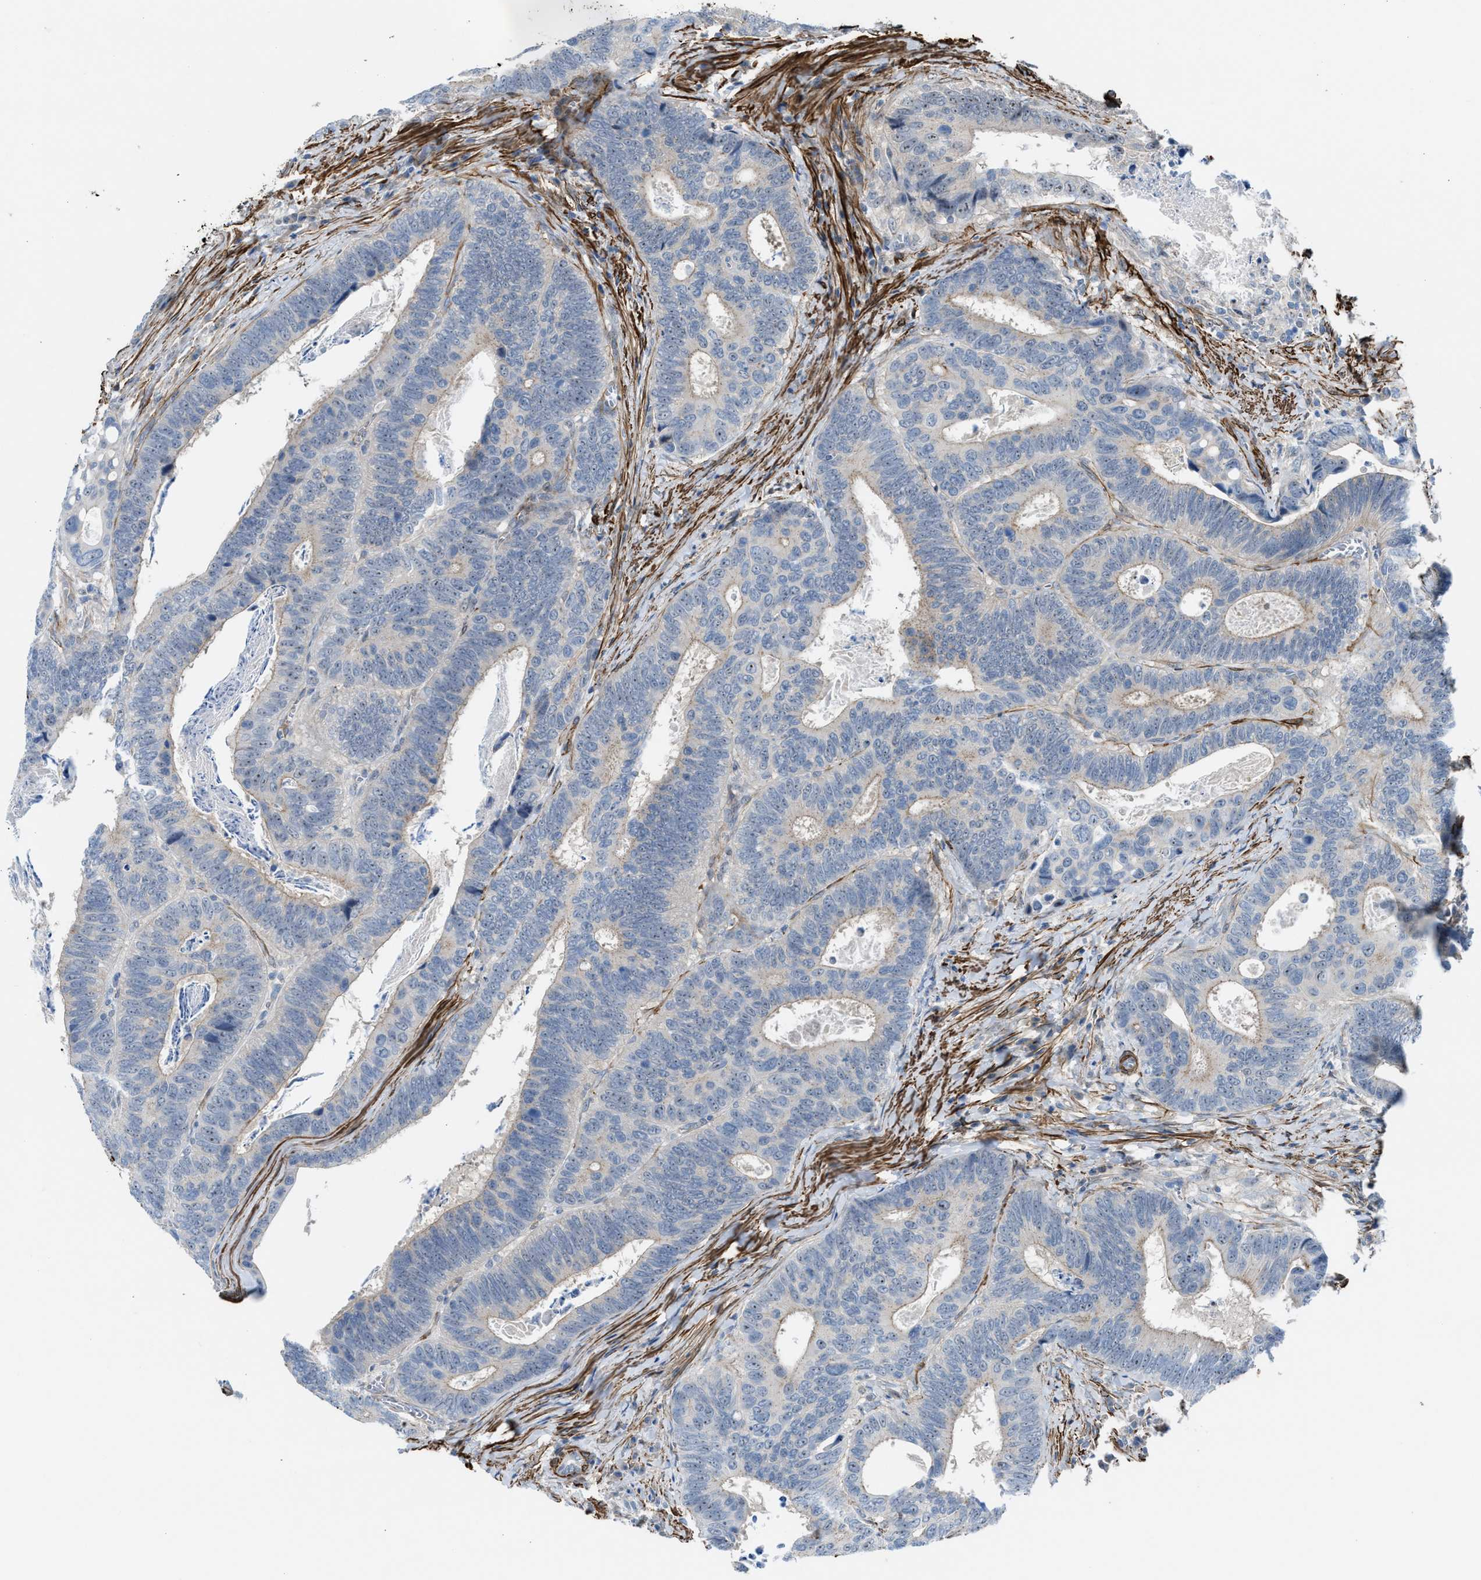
{"staining": {"intensity": "weak", "quantity": "<25%", "location": "nuclear"}, "tissue": "colorectal cancer", "cell_type": "Tumor cells", "image_type": "cancer", "snomed": [{"axis": "morphology", "description": "Inflammation, NOS"}, {"axis": "morphology", "description": "Adenocarcinoma, NOS"}, {"axis": "topography", "description": "Colon"}], "caption": "Immunohistochemistry (IHC) micrograph of colorectal adenocarcinoma stained for a protein (brown), which demonstrates no positivity in tumor cells. (Stains: DAB (3,3'-diaminobenzidine) immunohistochemistry with hematoxylin counter stain, Microscopy: brightfield microscopy at high magnification).", "gene": "NQO2", "patient": {"sex": "male", "age": 72}}